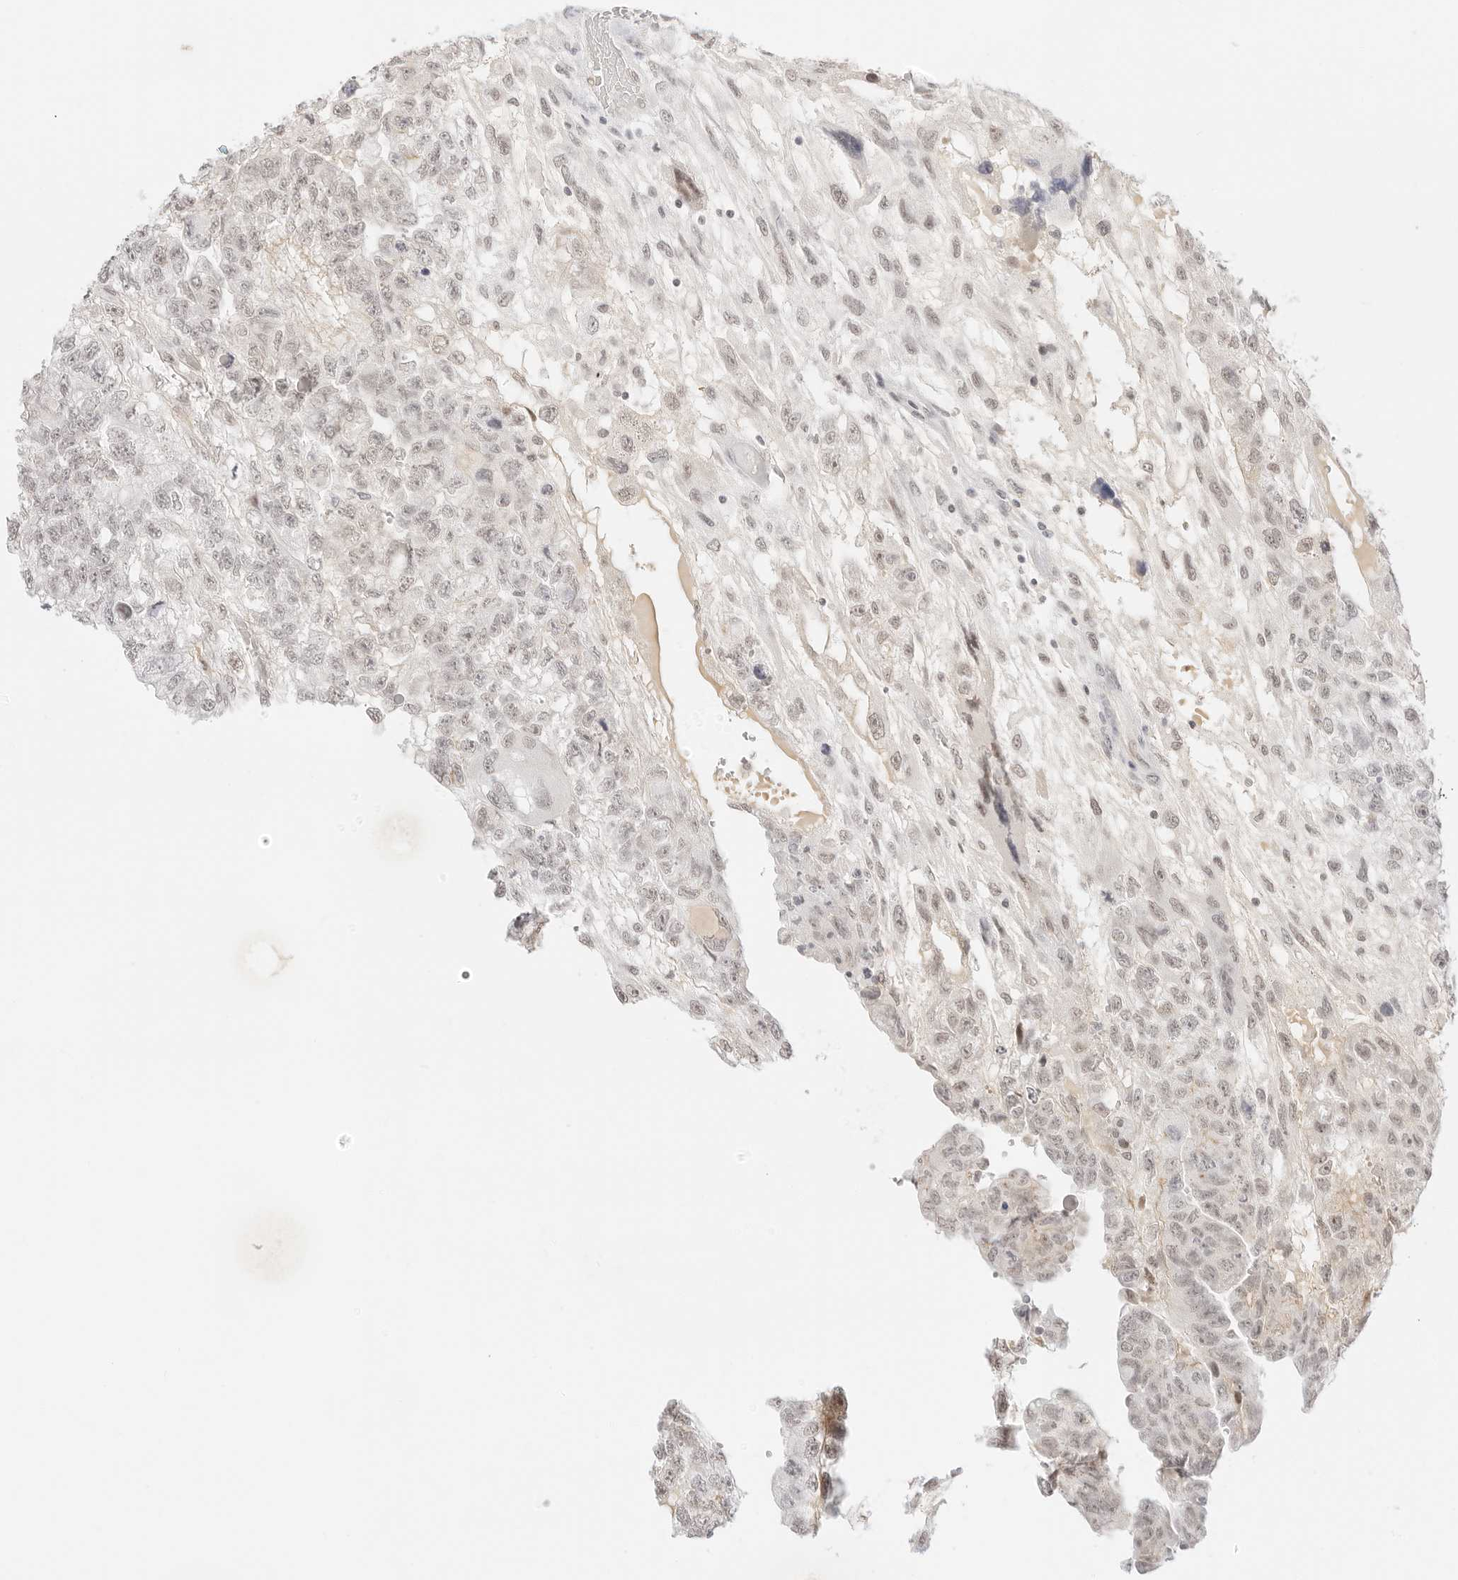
{"staining": {"intensity": "negative", "quantity": "none", "location": "none"}, "tissue": "testis cancer", "cell_type": "Tumor cells", "image_type": "cancer", "snomed": [{"axis": "morphology", "description": "Carcinoma, Embryonal, NOS"}, {"axis": "topography", "description": "Testis"}], "caption": "Tumor cells show no significant positivity in embryonal carcinoma (testis).", "gene": "ITGA6", "patient": {"sex": "male", "age": 36}}